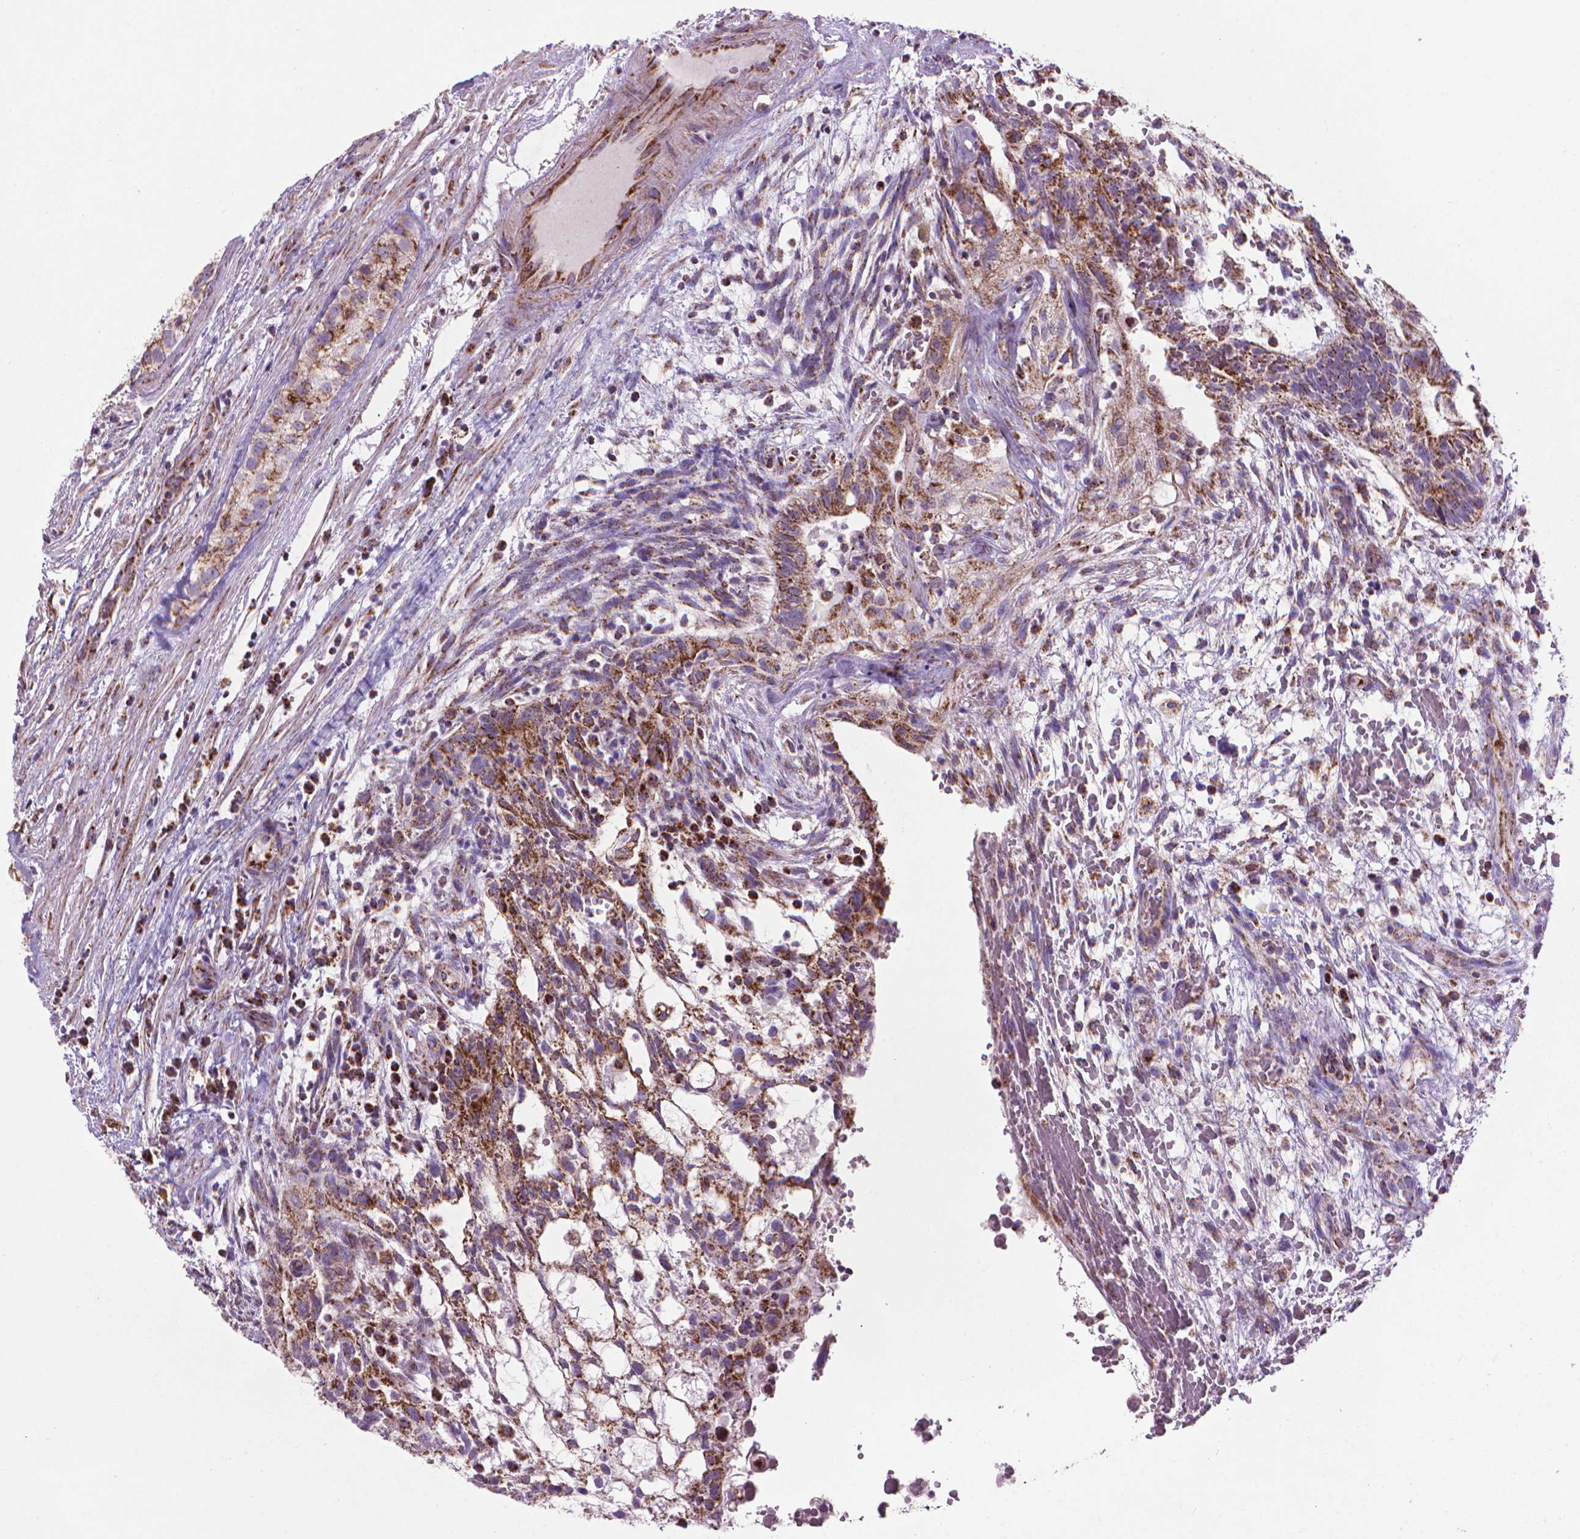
{"staining": {"intensity": "strong", "quantity": ">75%", "location": "cytoplasmic/membranous"}, "tissue": "testis cancer", "cell_type": "Tumor cells", "image_type": "cancer", "snomed": [{"axis": "morphology", "description": "Normal tissue, NOS"}, {"axis": "morphology", "description": "Carcinoma, Embryonal, NOS"}, {"axis": "topography", "description": "Testis"}], "caption": "This is a photomicrograph of immunohistochemistry staining of testis cancer, which shows strong staining in the cytoplasmic/membranous of tumor cells.", "gene": "VDAC1", "patient": {"sex": "male", "age": 32}}